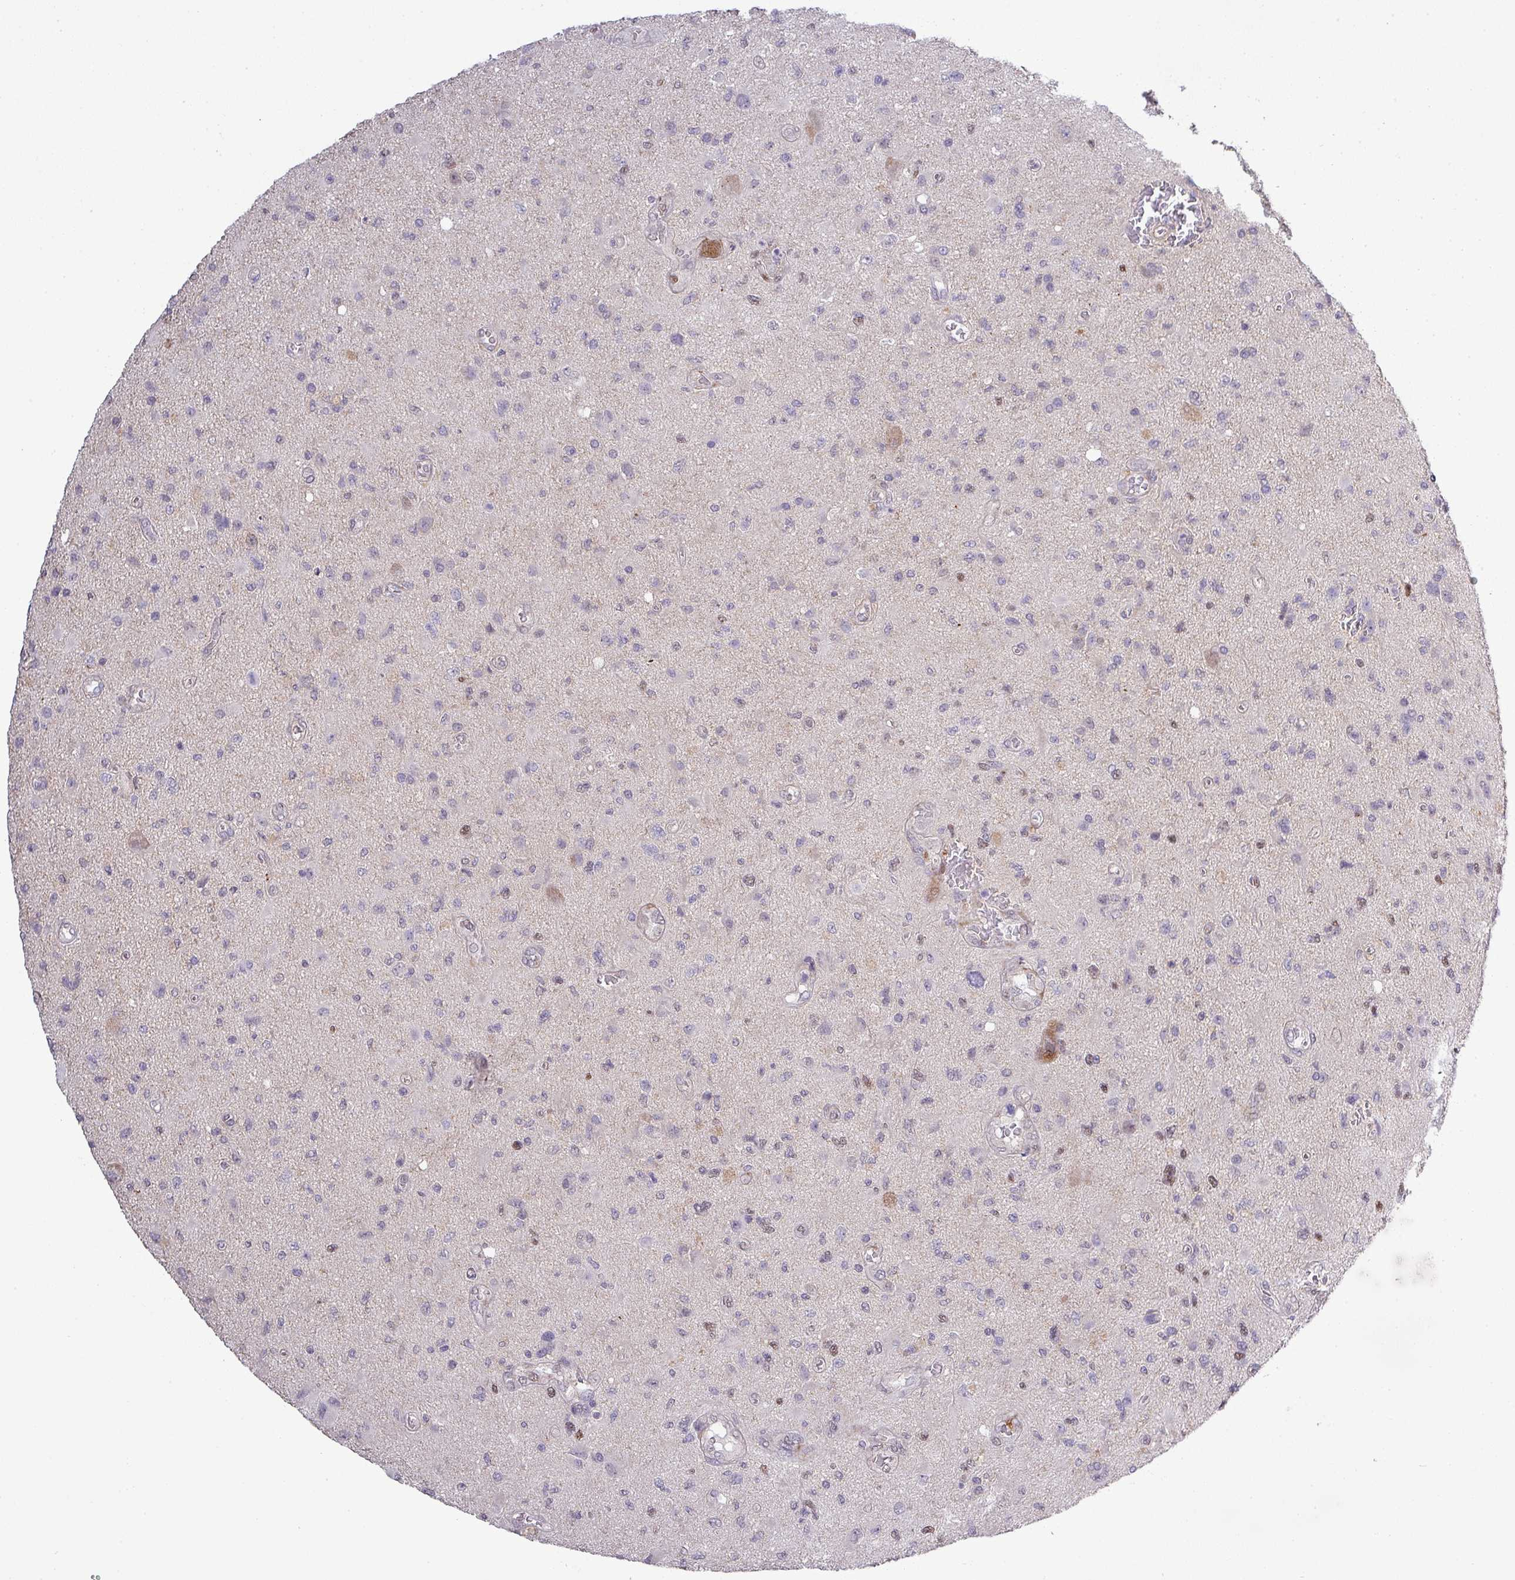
{"staining": {"intensity": "negative", "quantity": "none", "location": "none"}, "tissue": "glioma", "cell_type": "Tumor cells", "image_type": "cancer", "snomed": [{"axis": "morphology", "description": "Glioma, malignant, High grade"}, {"axis": "topography", "description": "Brain"}], "caption": "An immunohistochemistry (IHC) photomicrograph of malignant glioma (high-grade) is shown. There is no staining in tumor cells of malignant glioma (high-grade).", "gene": "TPRA1", "patient": {"sex": "male", "age": 67}}